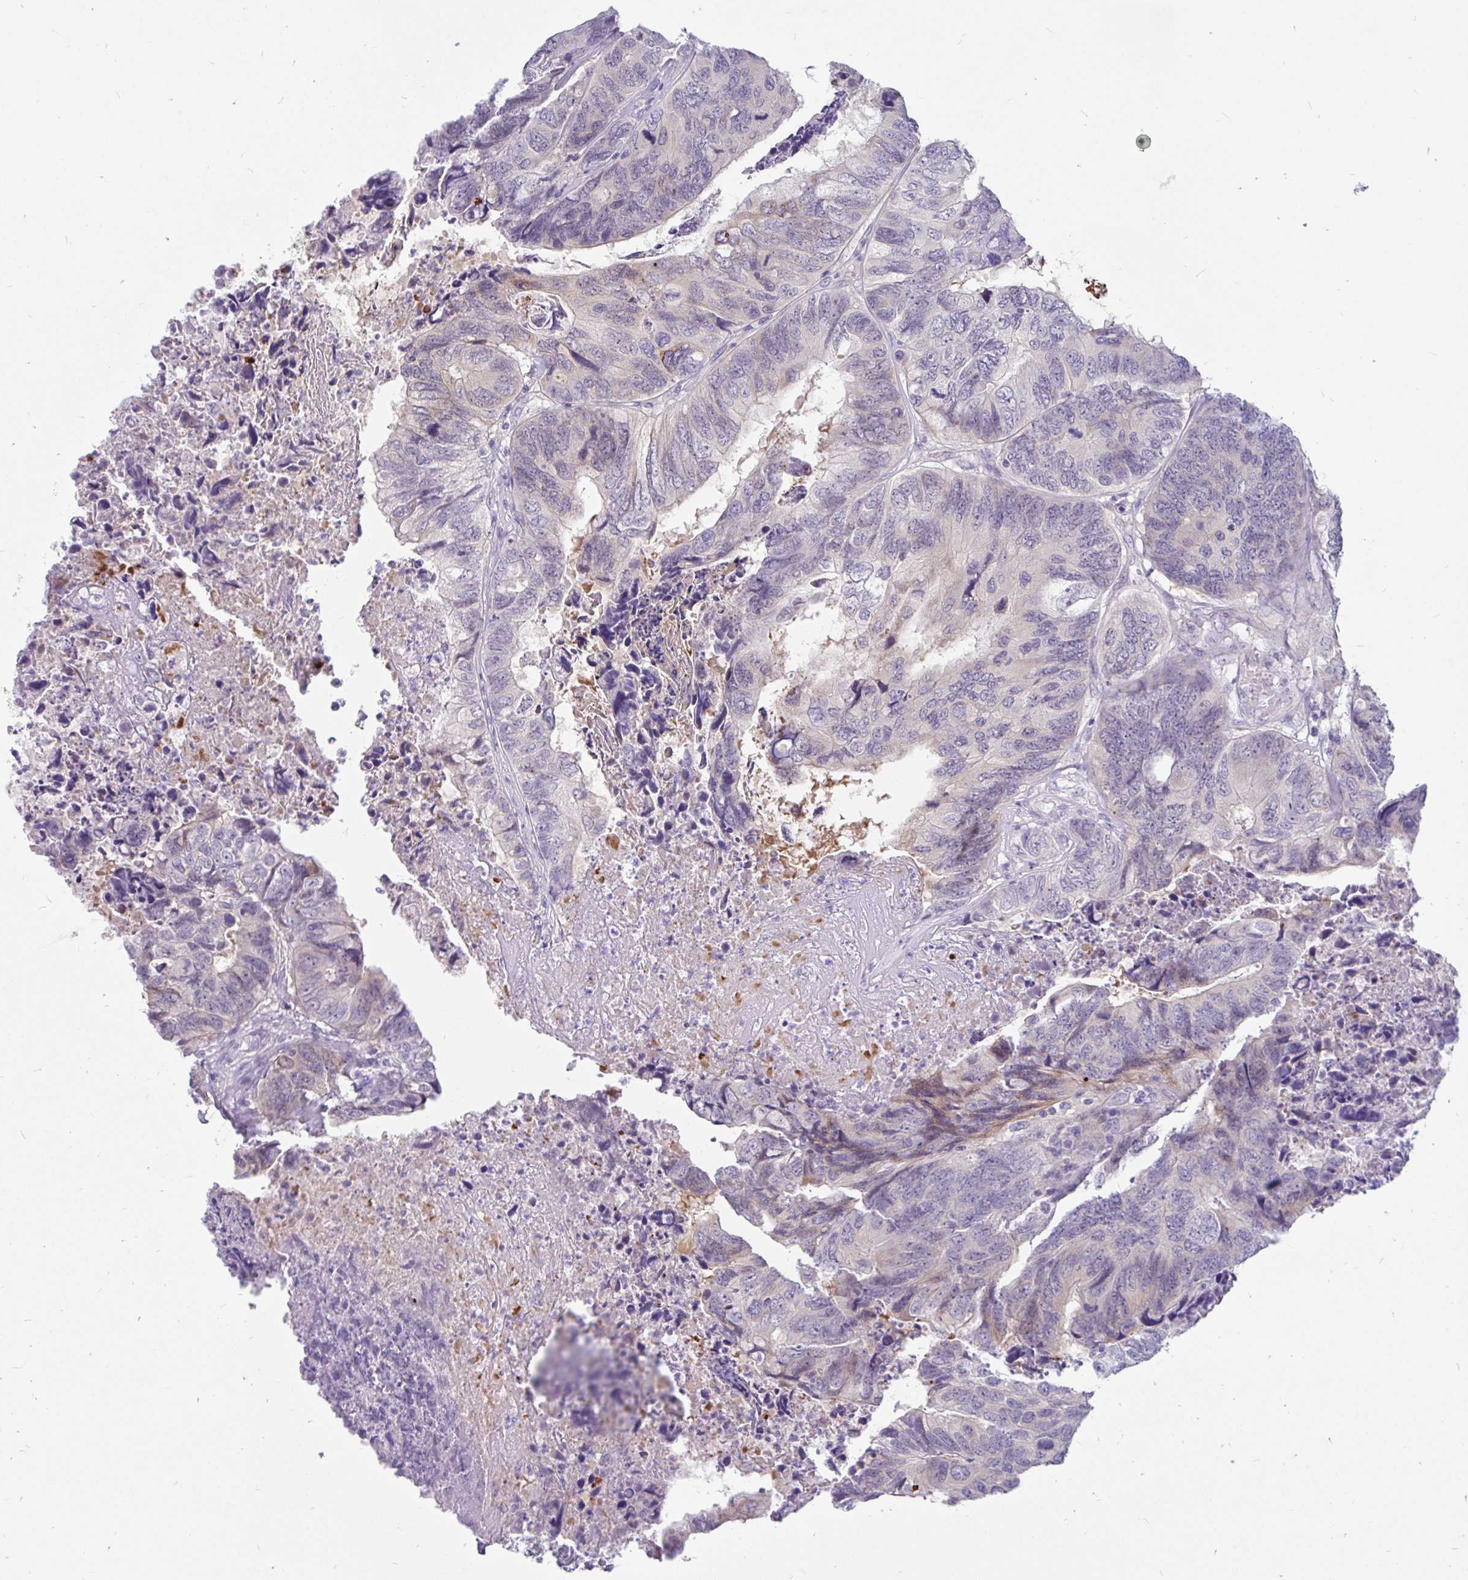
{"staining": {"intensity": "moderate", "quantity": "<25%", "location": "cytoplasmic/membranous"}, "tissue": "colorectal cancer", "cell_type": "Tumor cells", "image_type": "cancer", "snomed": [{"axis": "morphology", "description": "Adenocarcinoma, NOS"}, {"axis": "topography", "description": "Colon"}], "caption": "Human colorectal cancer (adenocarcinoma) stained with a brown dye reveals moderate cytoplasmic/membranous positive expression in about <25% of tumor cells.", "gene": "KIAA2013", "patient": {"sex": "female", "age": 67}}